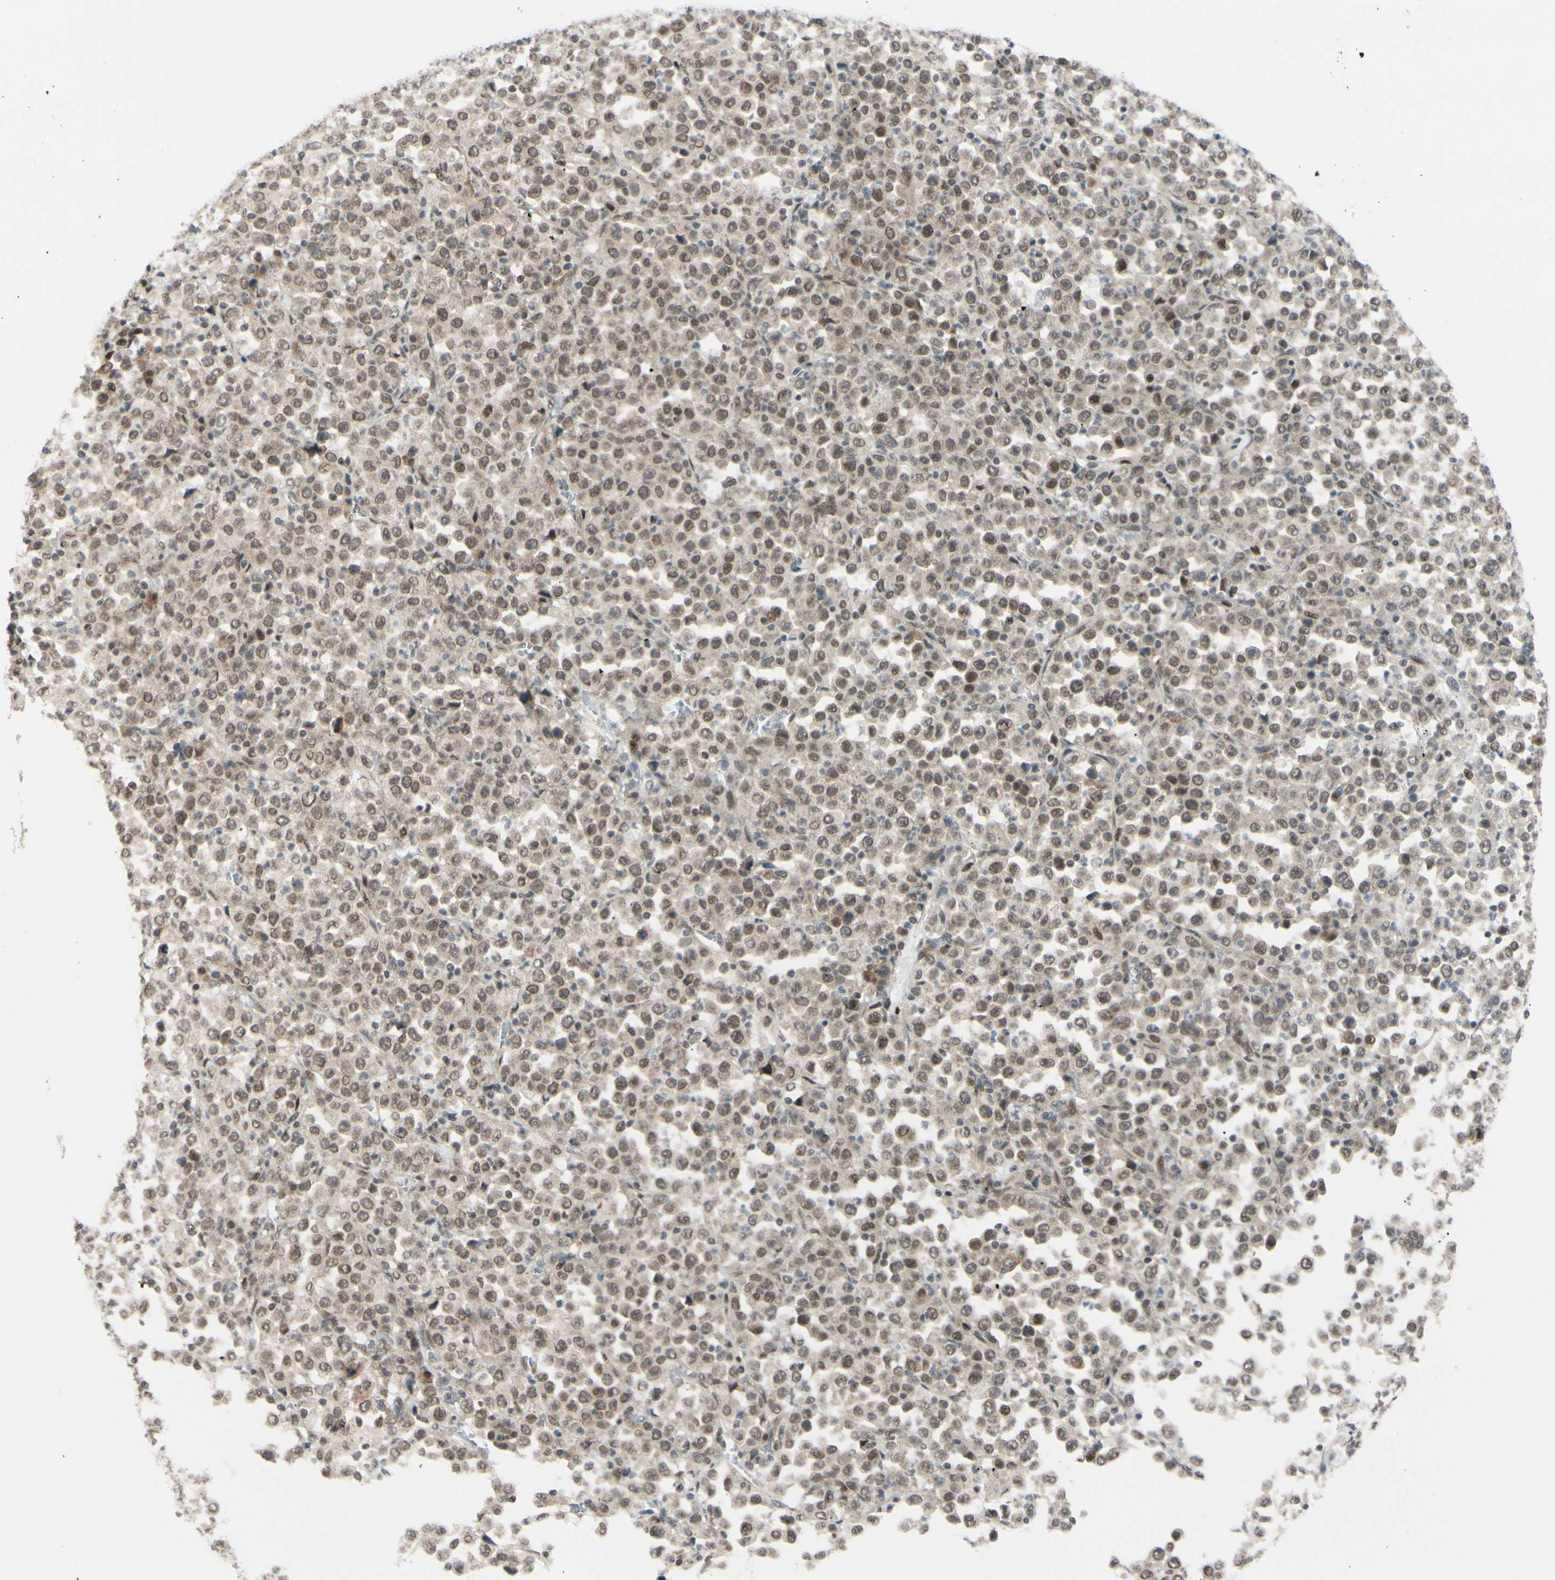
{"staining": {"intensity": "moderate", "quantity": ">75%", "location": "cytoplasmic/membranous,nuclear"}, "tissue": "stomach cancer", "cell_type": "Tumor cells", "image_type": "cancer", "snomed": [{"axis": "morphology", "description": "Normal tissue, NOS"}, {"axis": "morphology", "description": "Adenocarcinoma, NOS"}, {"axis": "topography", "description": "Stomach, upper"}, {"axis": "topography", "description": "Stomach"}], "caption": "This is an image of IHC staining of adenocarcinoma (stomach), which shows moderate positivity in the cytoplasmic/membranous and nuclear of tumor cells.", "gene": "BRMS1", "patient": {"sex": "male", "age": 59}}